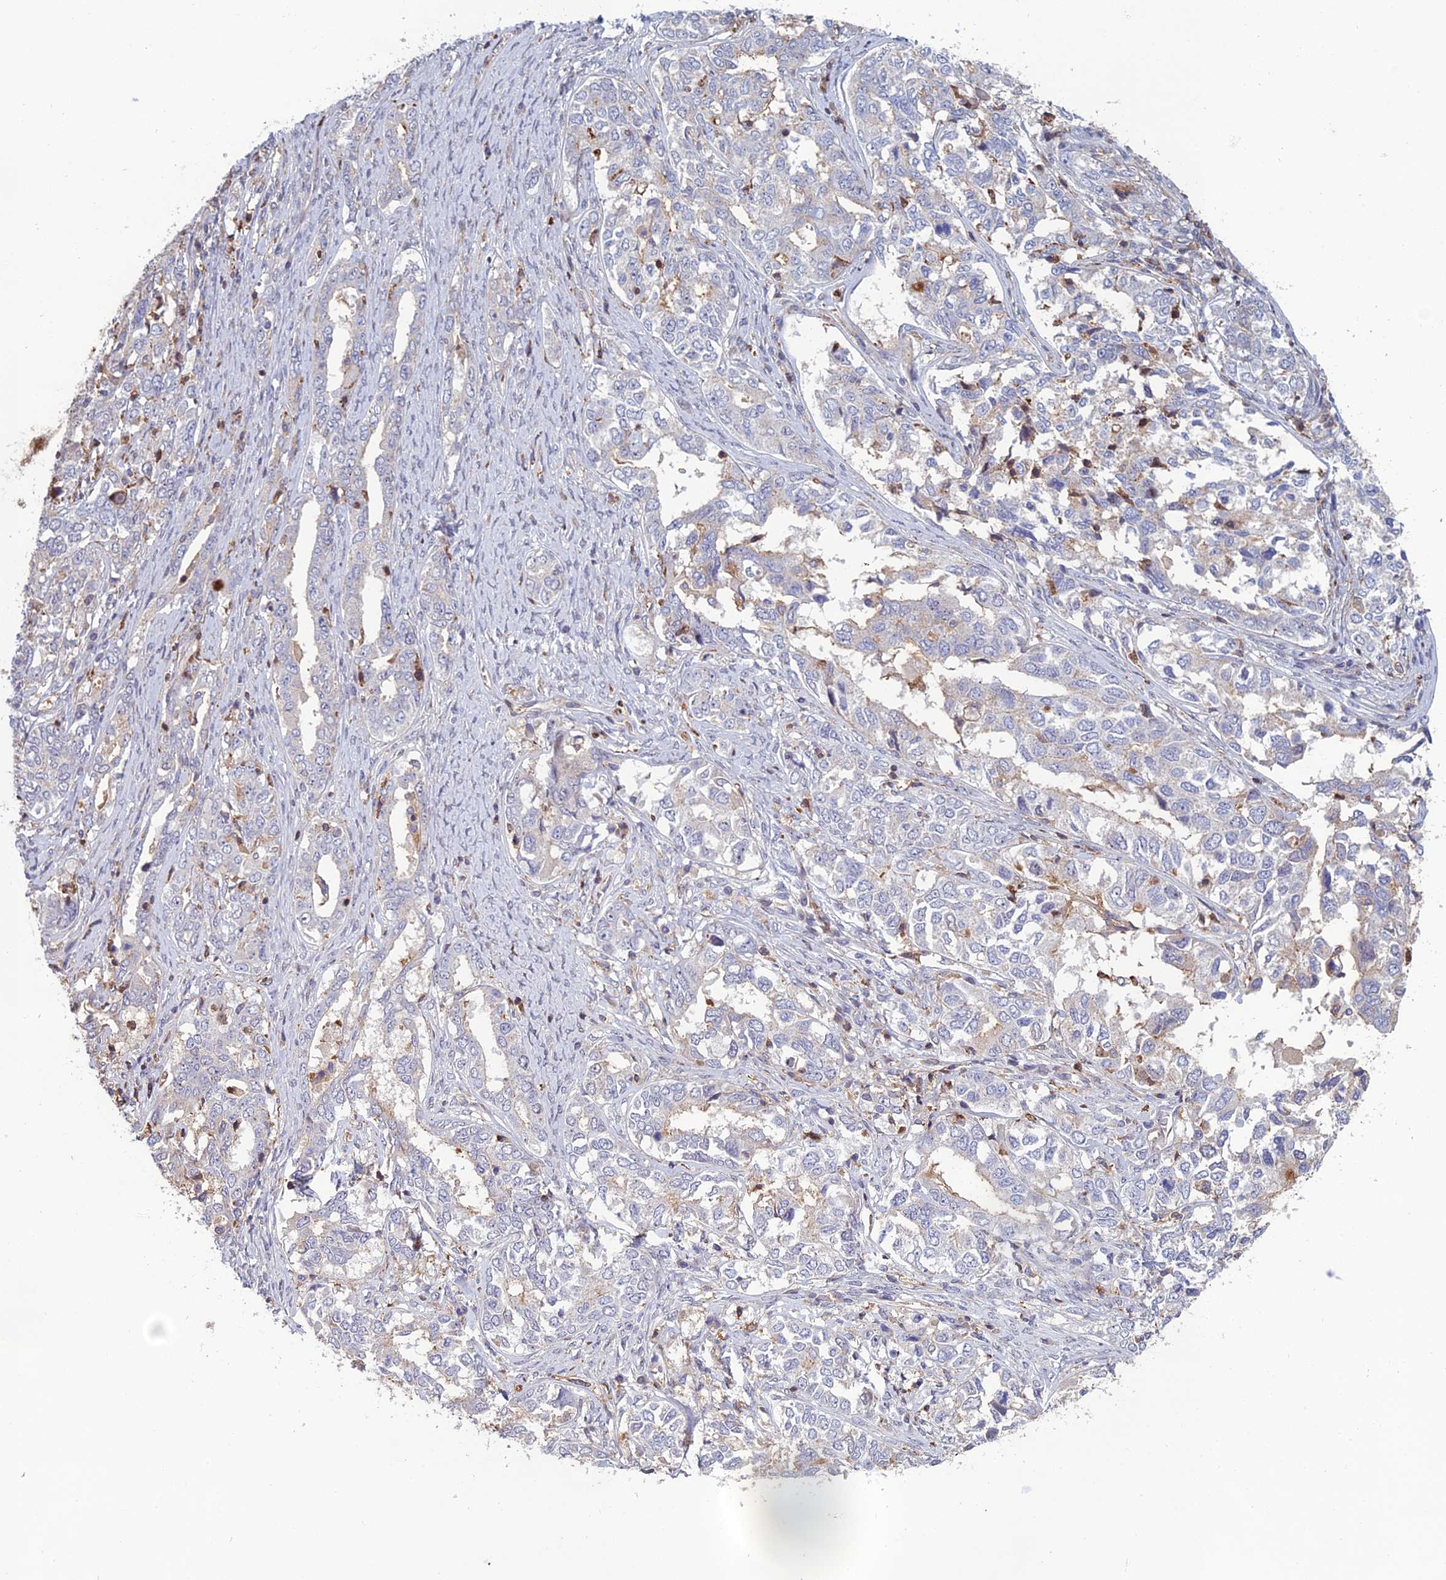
{"staining": {"intensity": "negative", "quantity": "none", "location": "none"}, "tissue": "ovarian cancer", "cell_type": "Tumor cells", "image_type": "cancer", "snomed": [{"axis": "morphology", "description": "Carcinoma, endometroid"}, {"axis": "topography", "description": "Ovary"}], "caption": "This is a photomicrograph of immunohistochemistry staining of ovarian cancer (endometroid carcinoma), which shows no expression in tumor cells.", "gene": "C15orf62", "patient": {"sex": "female", "age": 62}}